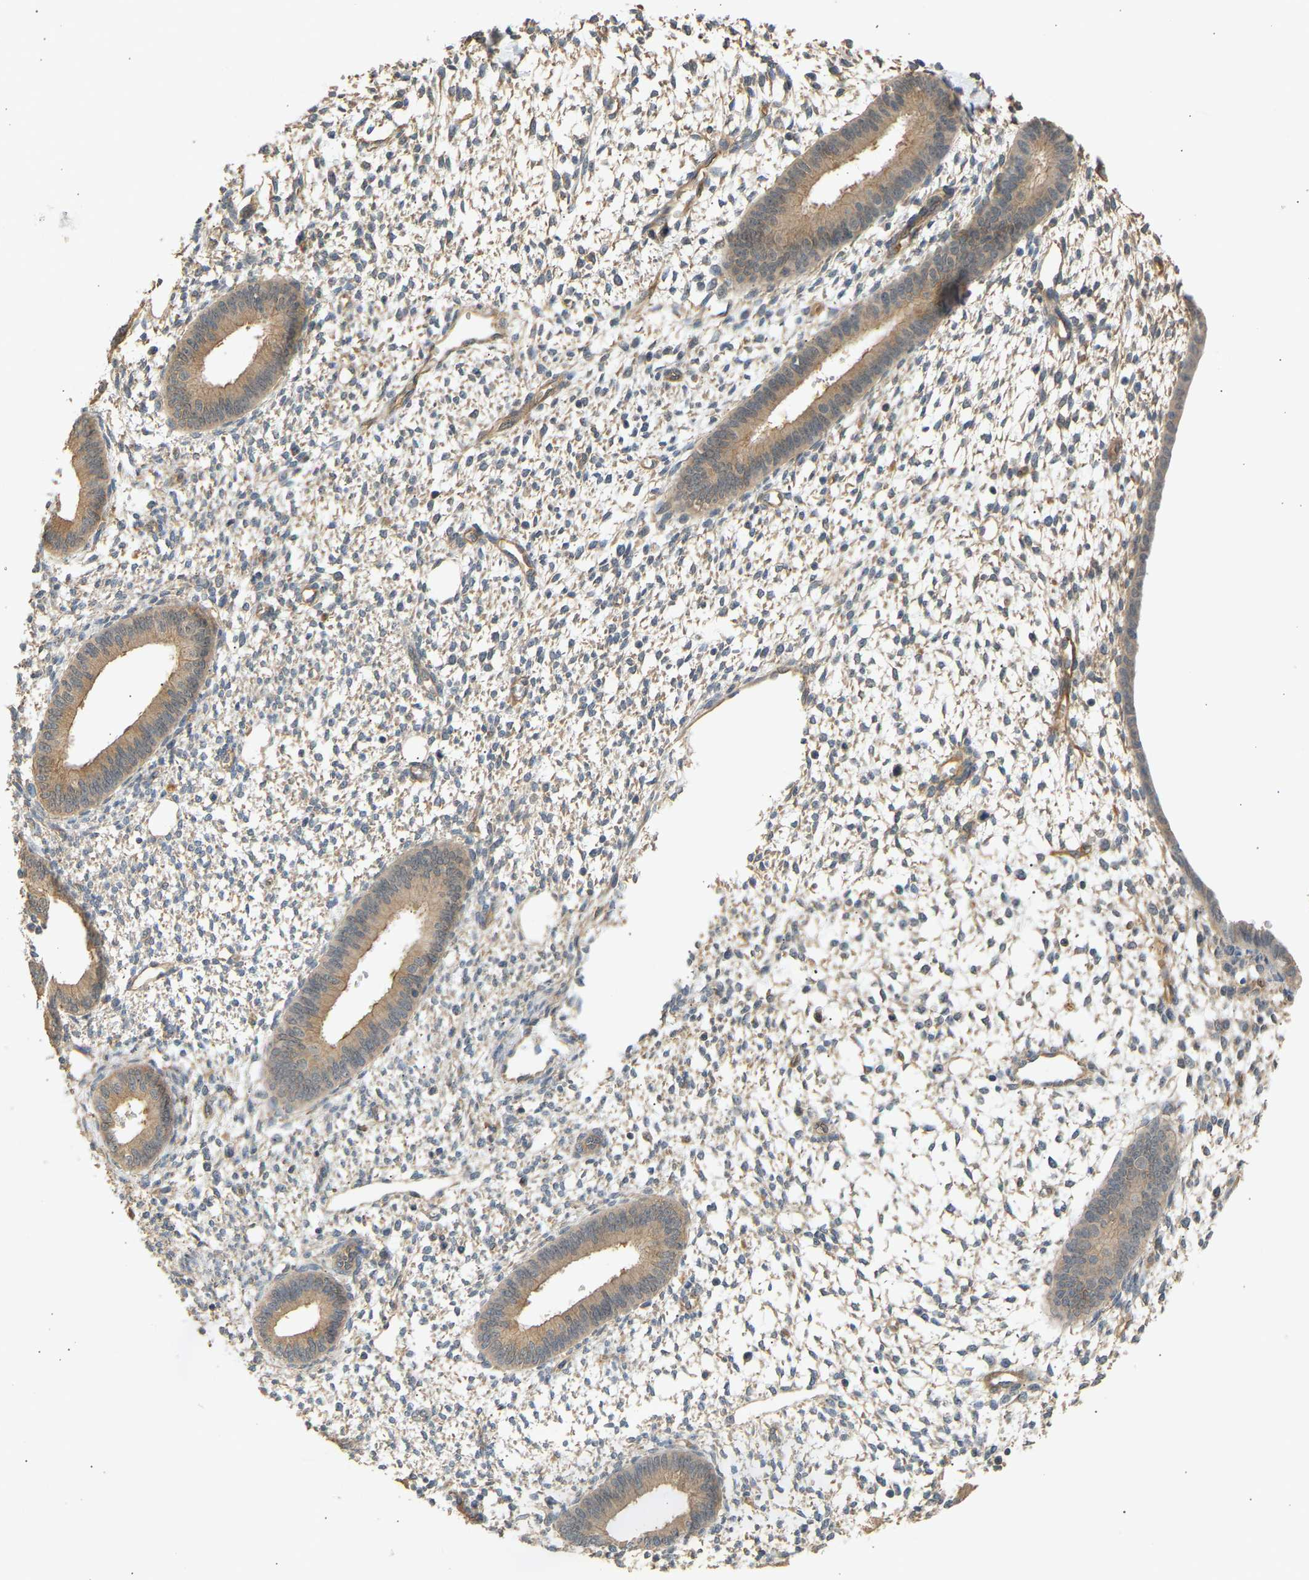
{"staining": {"intensity": "moderate", "quantity": ">75%", "location": "cytoplasmic/membranous"}, "tissue": "endometrium", "cell_type": "Cells in endometrial stroma", "image_type": "normal", "snomed": [{"axis": "morphology", "description": "Normal tissue, NOS"}, {"axis": "topography", "description": "Endometrium"}], "caption": "The immunohistochemical stain highlights moderate cytoplasmic/membranous staining in cells in endometrial stroma of benign endometrium. (brown staining indicates protein expression, while blue staining denotes nuclei).", "gene": "RGL1", "patient": {"sex": "female", "age": 46}}